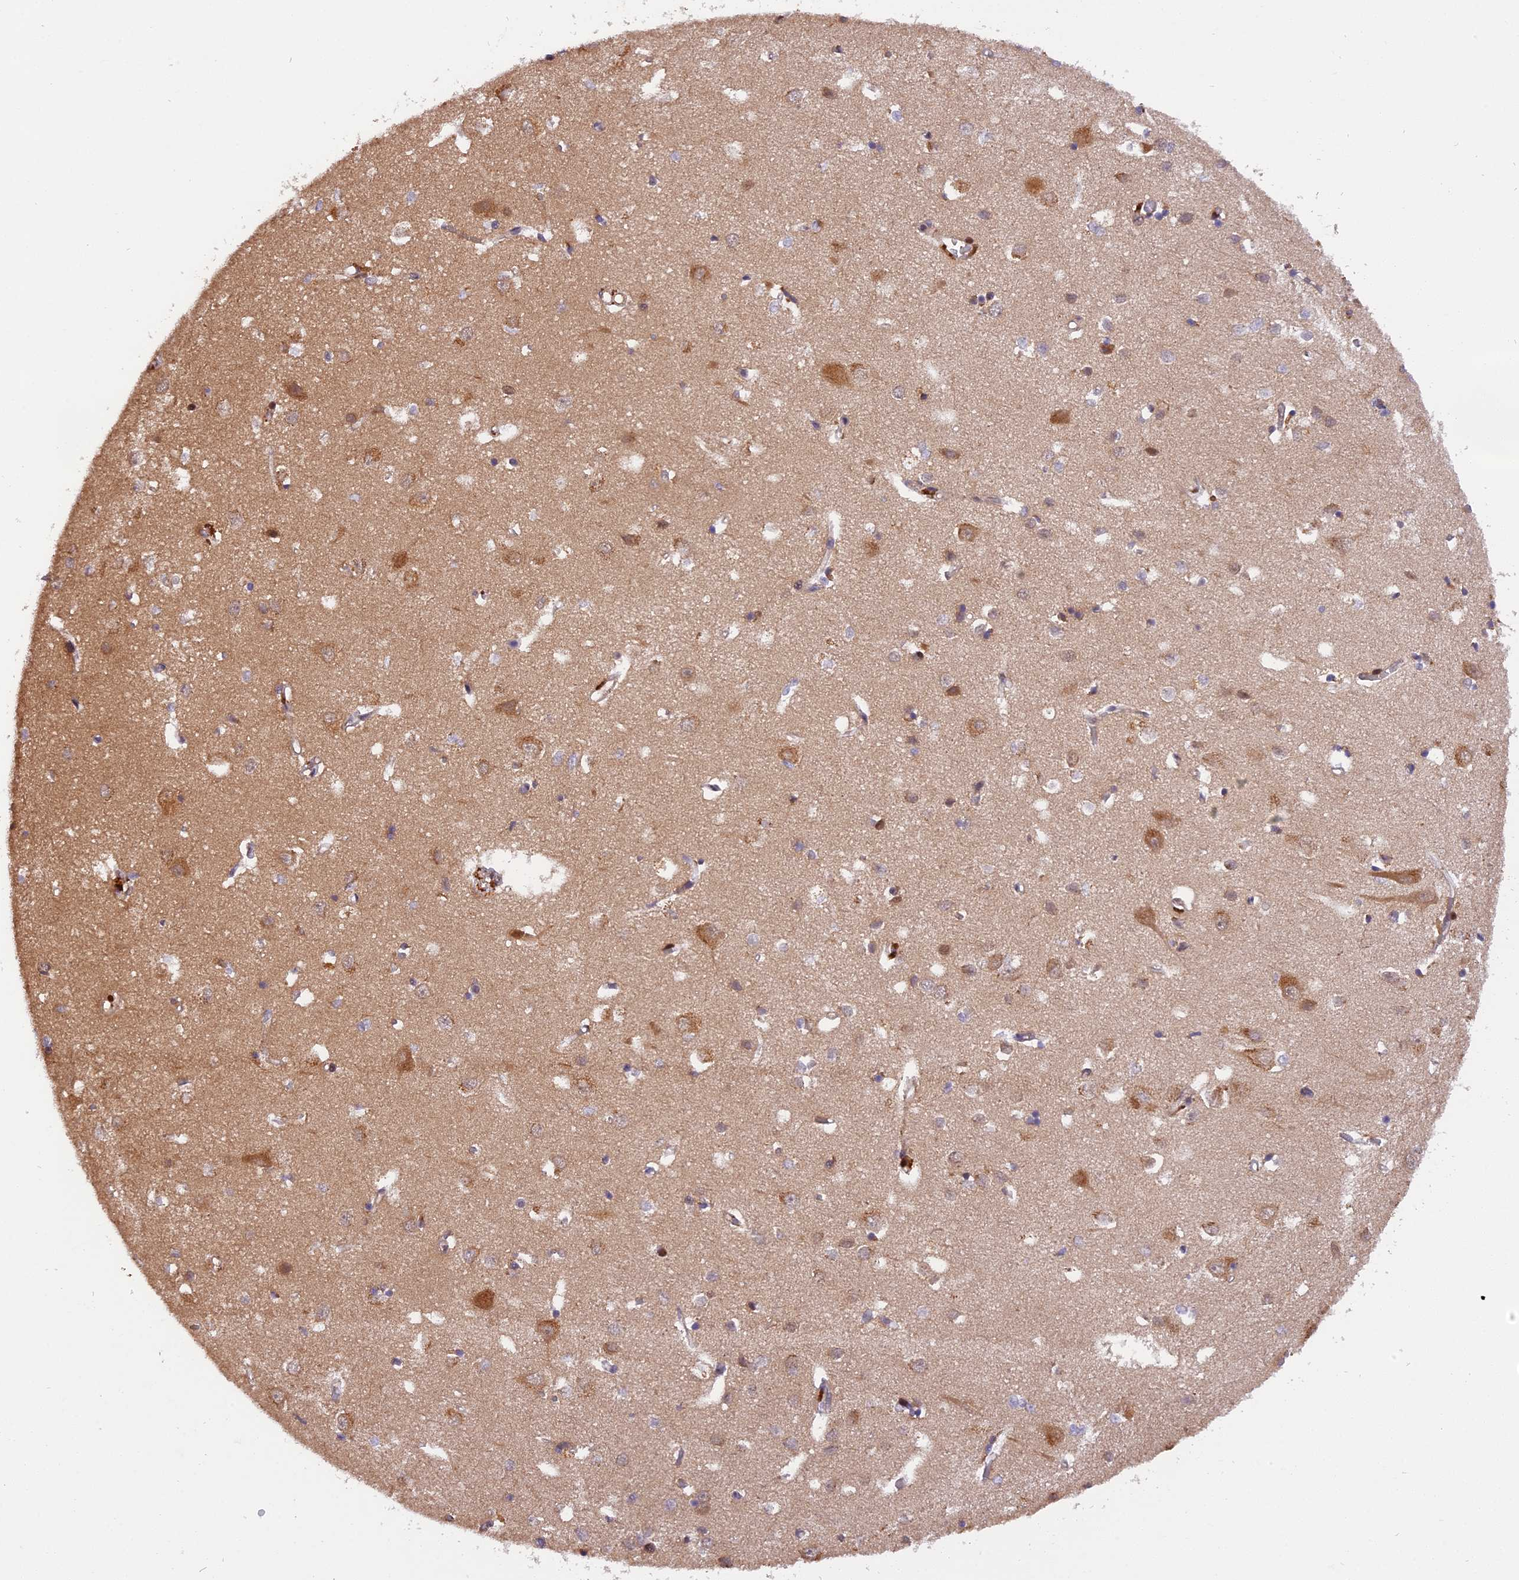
{"staining": {"intensity": "weak", "quantity": "25%-75%", "location": "cytoplasmic/membranous"}, "tissue": "cerebral cortex", "cell_type": "Endothelial cells", "image_type": "normal", "snomed": [{"axis": "morphology", "description": "Normal tissue, NOS"}, {"axis": "topography", "description": "Cerebral cortex"}], "caption": "Immunohistochemical staining of unremarkable cerebral cortex demonstrates low levels of weak cytoplasmic/membranous expression in about 25%-75% of endothelial cells. The protein of interest is shown in brown color, while the nuclei are stained blue.", "gene": "SAMD4A", "patient": {"sex": "female", "age": 64}}